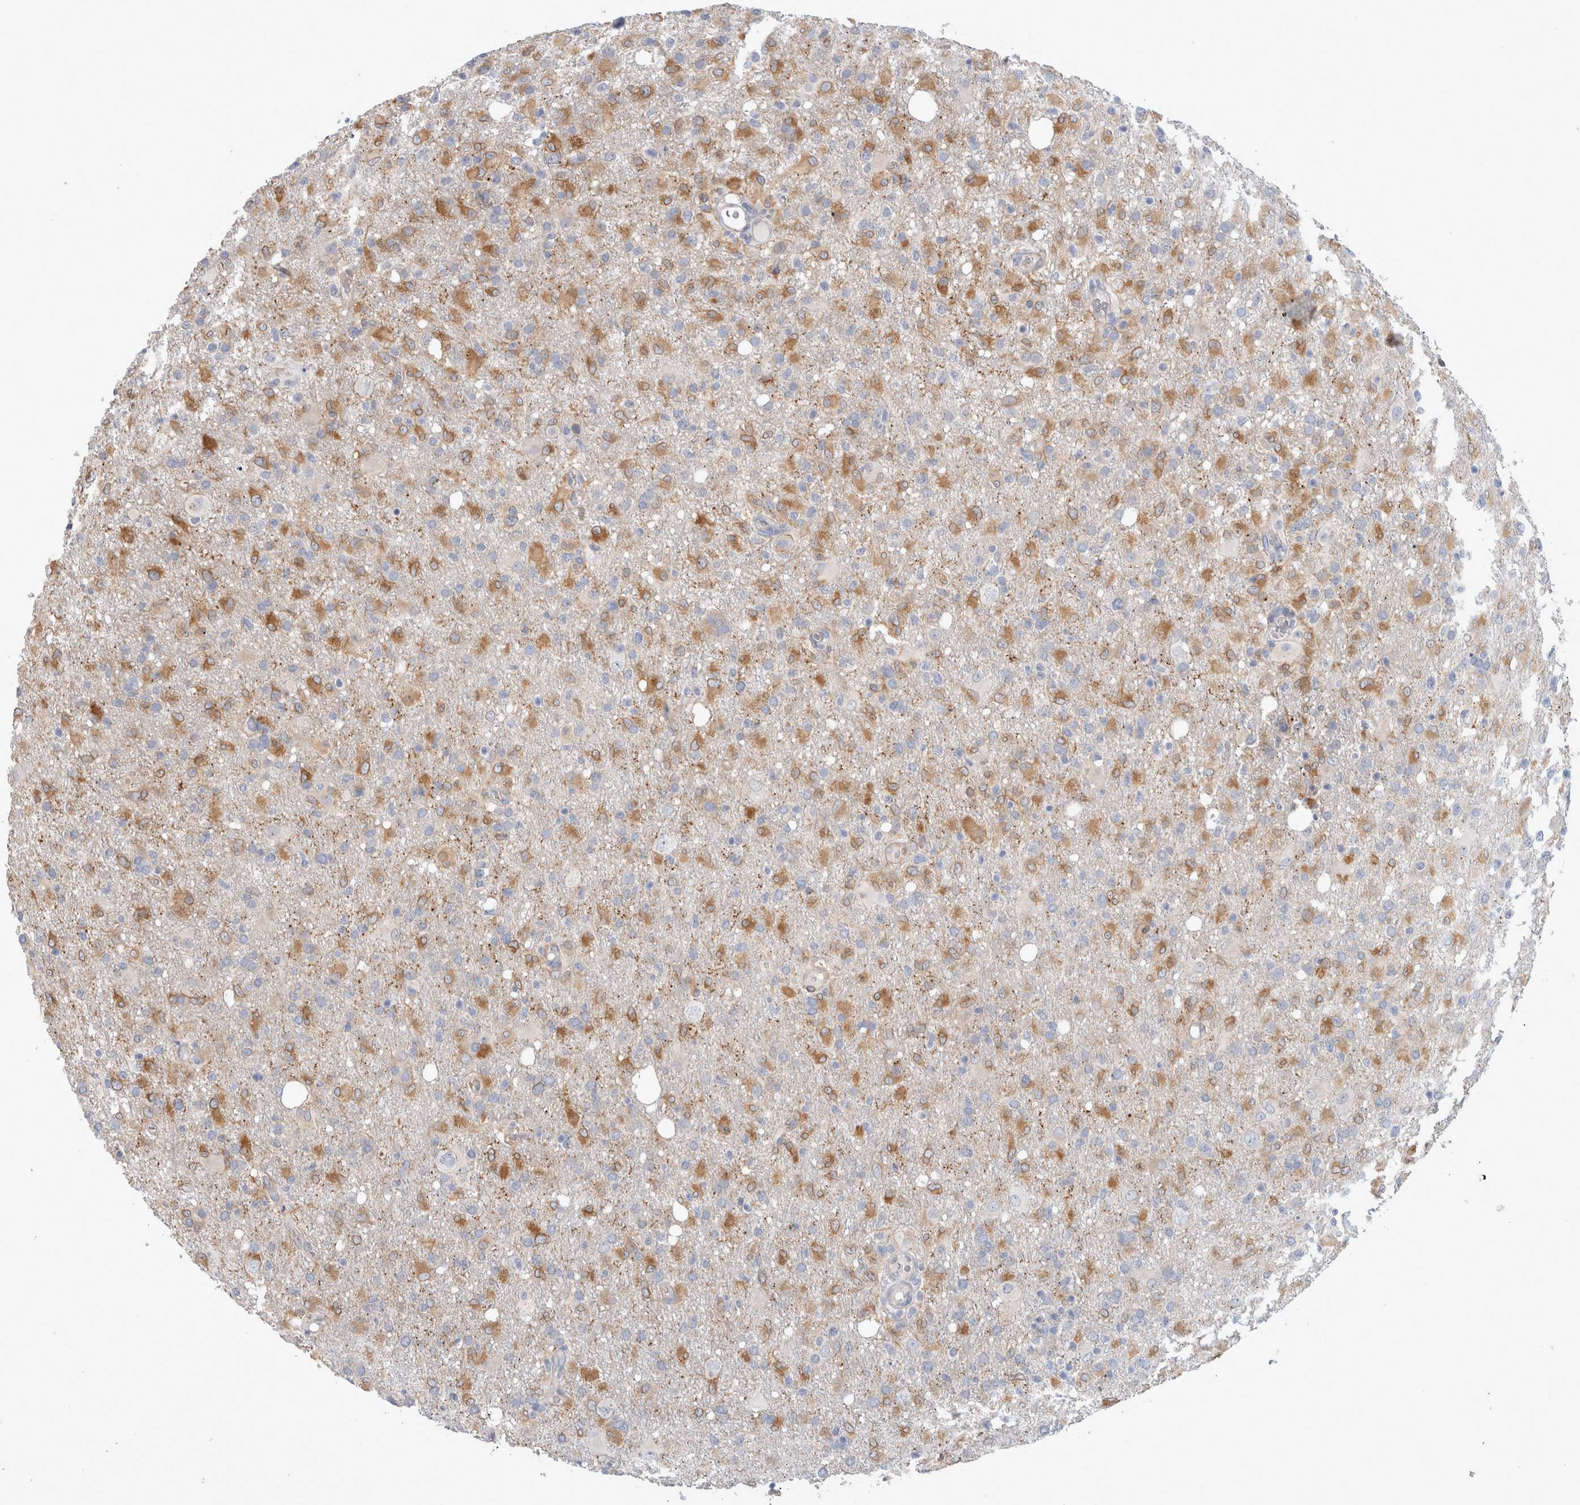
{"staining": {"intensity": "moderate", "quantity": "25%-75%", "location": "cytoplasmic/membranous"}, "tissue": "glioma", "cell_type": "Tumor cells", "image_type": "cancer", "snomed": [{"axis": "morphology", "description": "Glioma, malignant, High grade"}, {"axis": "topography", "description": "Brain"}], "caption": "Immunohistochemical staining of glioma demonstrates moderate cytoplasmic/membranous protein positivity in approximately 25%-75% of tumor cells. The staining was performed using DAB (3,3'-diaminobenzidine), with brown indicating positive protein expression. Nuclei are stained blue with hematoxylin.", "gene": "CD55", "patient": {"sex": "female", "age": 57}}